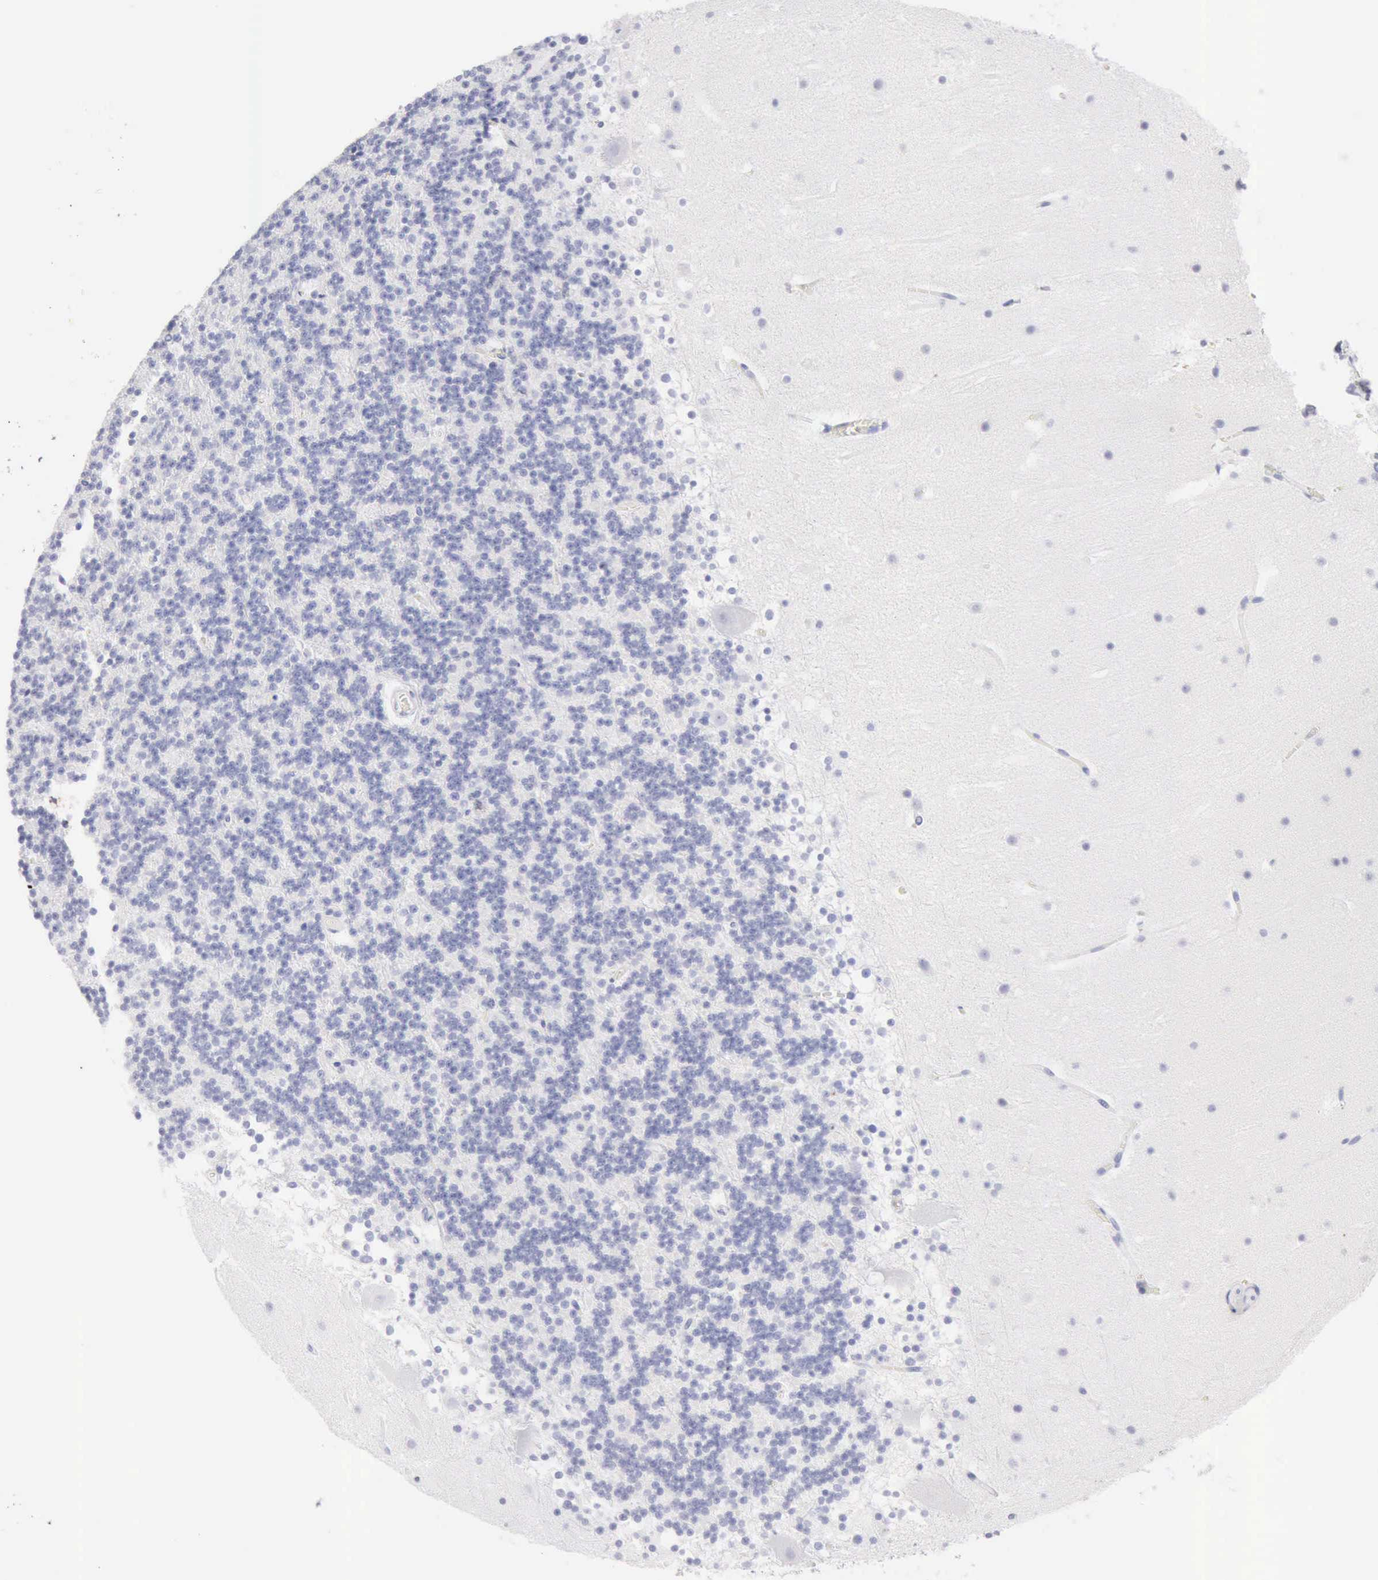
{"staining": {"intensity": "negative", "quantity": "none", "location": "none"}, "tissue": "cerebellum", "cell_type": "Cells in granular layer", "image_type": "normal", "snomed": [{"axis": "morphology", "description": "Normal tissue, NOS"}, {"axis": "topography", "description": "Cerebellum"}], "caption": "Histopathology image shows no significant protein staining in cells in granular layer of benign cerebellum. (Brightfield microscopy of DAB (3,3'-diaminobenzidine) immunohistochemistry (IHC) at high magnification).", "gene": "KRT10", "patient": {"sex": "male", "age": 45}}